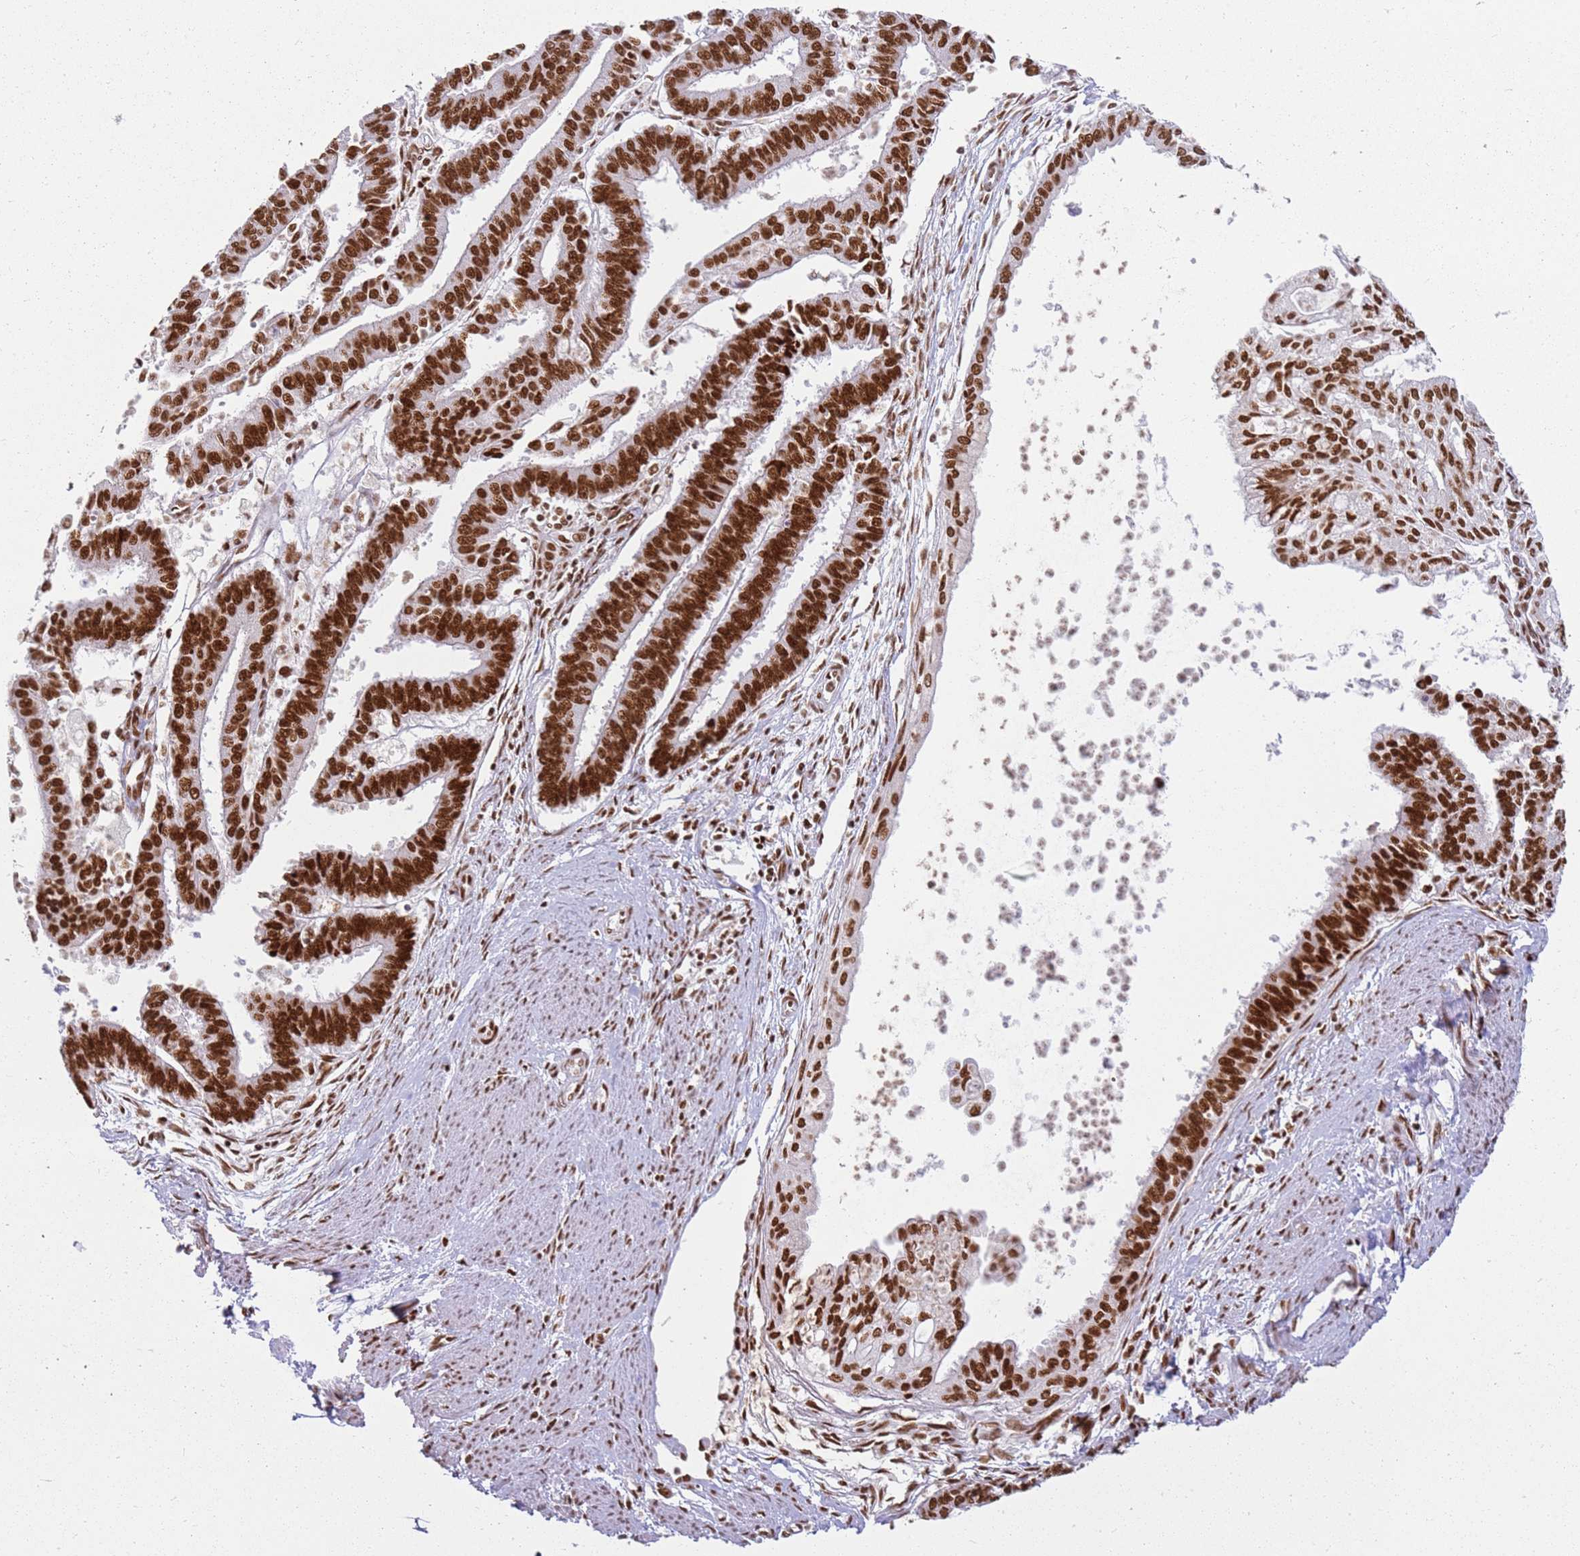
{"staining": {"intensity": "strong", "quantity": ">75%", "location": "nuclear"}, "tissue": "endometrial cancer", "cell_type": "Tumor cells", "image_type": "cancer", "snomed": [{"axis": "morphology", "description": "Adenocarcinoma, NOS"}, {"axis": "topography", "description": "Endometrium"}], "caption": "High-magnification brightfield microscopy of endometrial adenocarcinoma stained with DAB (brown) and counterstained with hematoxylin (blue). tumor cells exhibit strong nuclear staining is appreciated in approximately>75% of cells.", "gene": "TENT4A", "patient": {"sex": "female", "age": 73}}